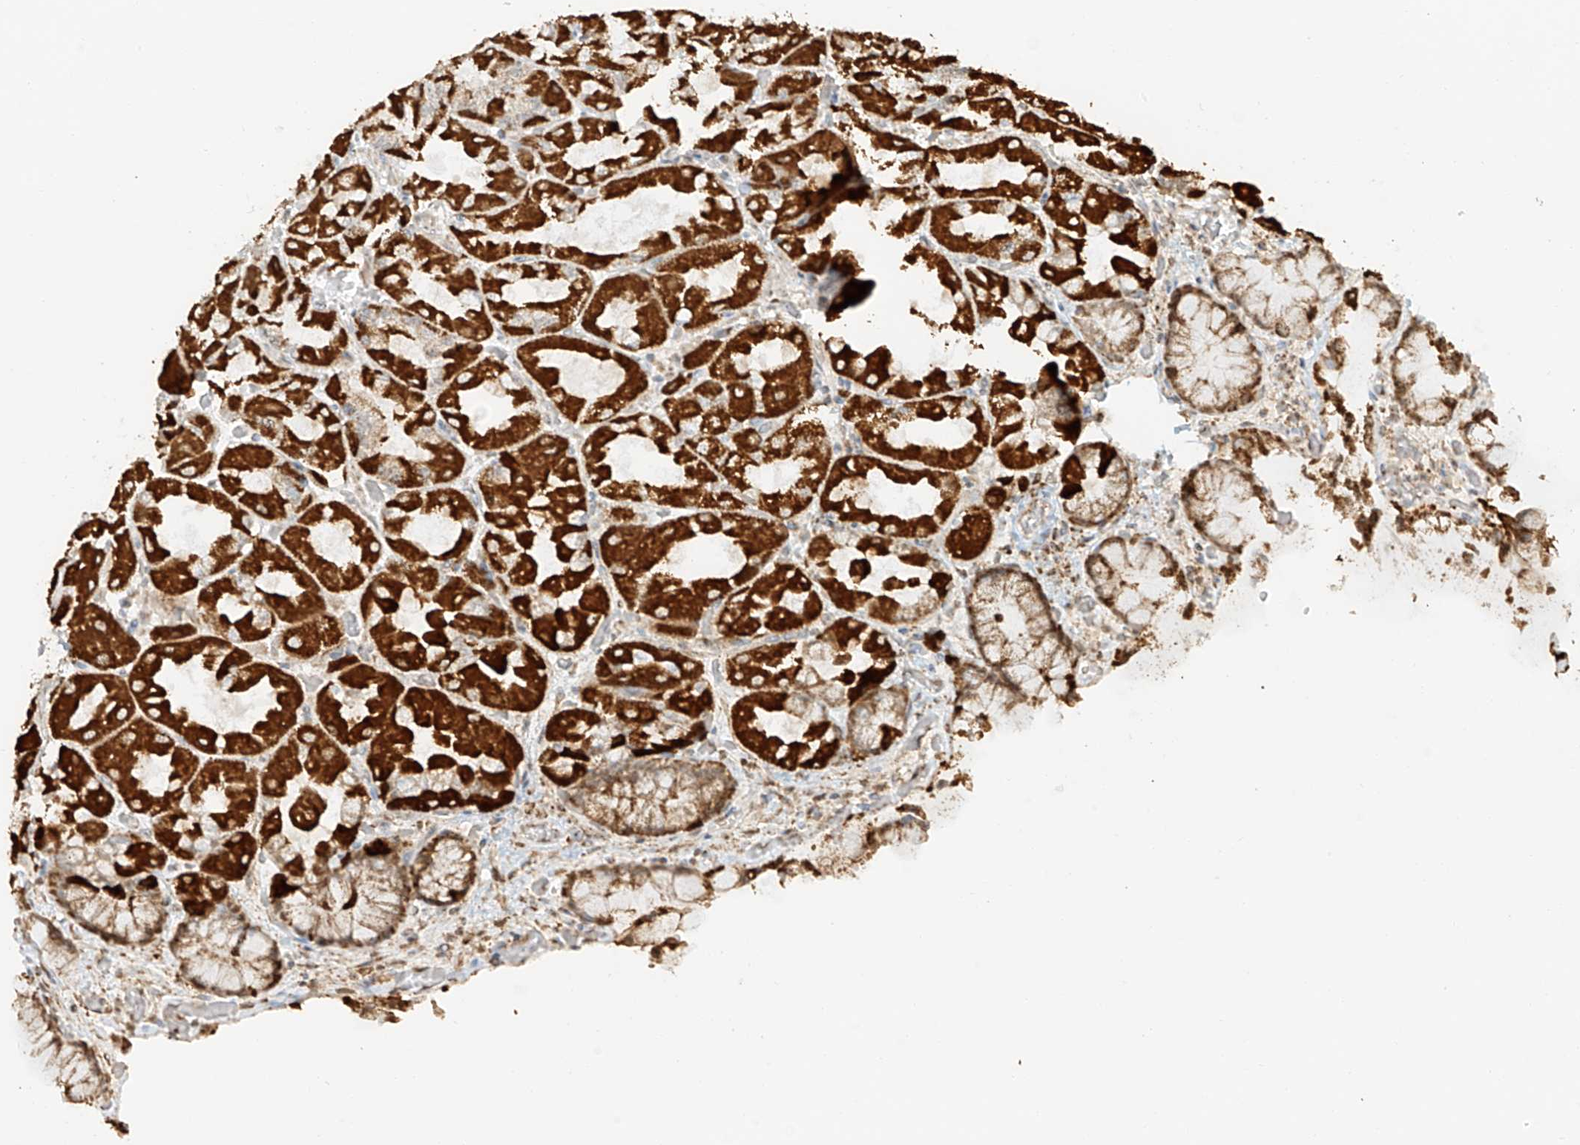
{"staining": {"intensity": "strong", "quantity": ">75%", "location": "cytoplasmic/membranous"}, "tissue": "stomach", "cell_type": "Glandular cells", "image_type": "normal", "snomed": [{"axis": "morphology", "description": "Normal tissue, NOS"}, {"axis": "topography", "description": "Stomach"}], "caption": "The photomicrograph reveals staining of unremarkable stomach, revealing strong cytoplasmic/membranous protein positivity (brown color) within glandular cells. Using DAB (3,3'-diaminobenzidine) (brown) and hematoxylin (blue) stains, captured at high magnification using brightfield microscopy.", "gene": "MIPEP", "patient": {"sex": "female", "age": 61}}